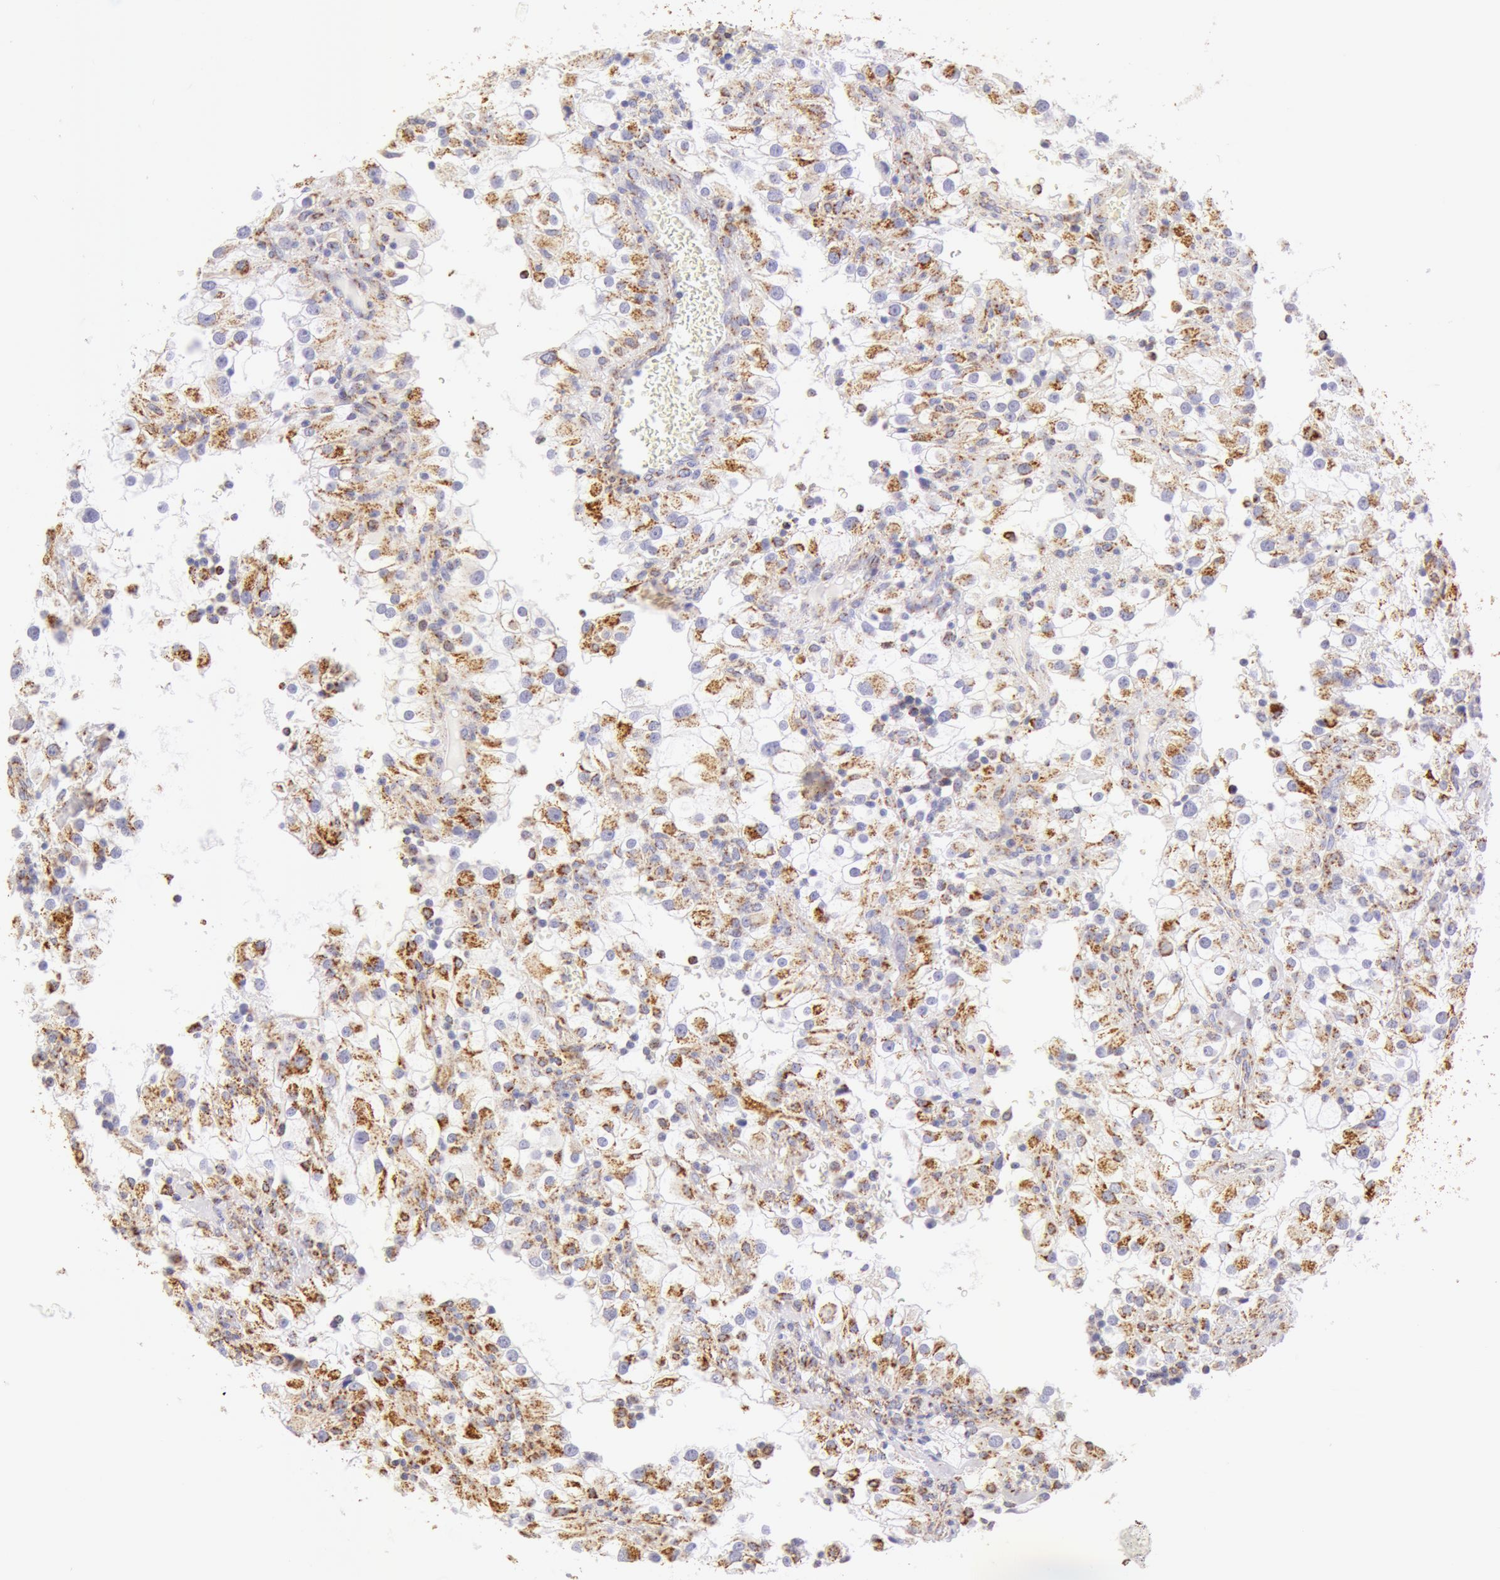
{"staining": {"intensity": "moderate", "quantity": "25%-75%", "location": "cytoplasmic/membranous"}, "tissue": "renal cancer", "cell_type": "Tumor cells", "image_type": "cancer", "snomed": [{"axis": "morphology", "description": "Adenocarcinoma, NOS"}, {"axis": "topography", "description": "Kidney"}], "caption": "Protein expression analysis of adenocarcinoma (renal) exhibits moderate cytoplasmic/membranous staining in about 25%-75% of tumor cells. (Stains: DAB (3,3'-diaminobenzidine) in brown, nuclei in blue, Microscopy: brightfield microscopy at high magnification).", "gene": "ATP5F1B", "patient": {"sex": "female", "age": 52}}